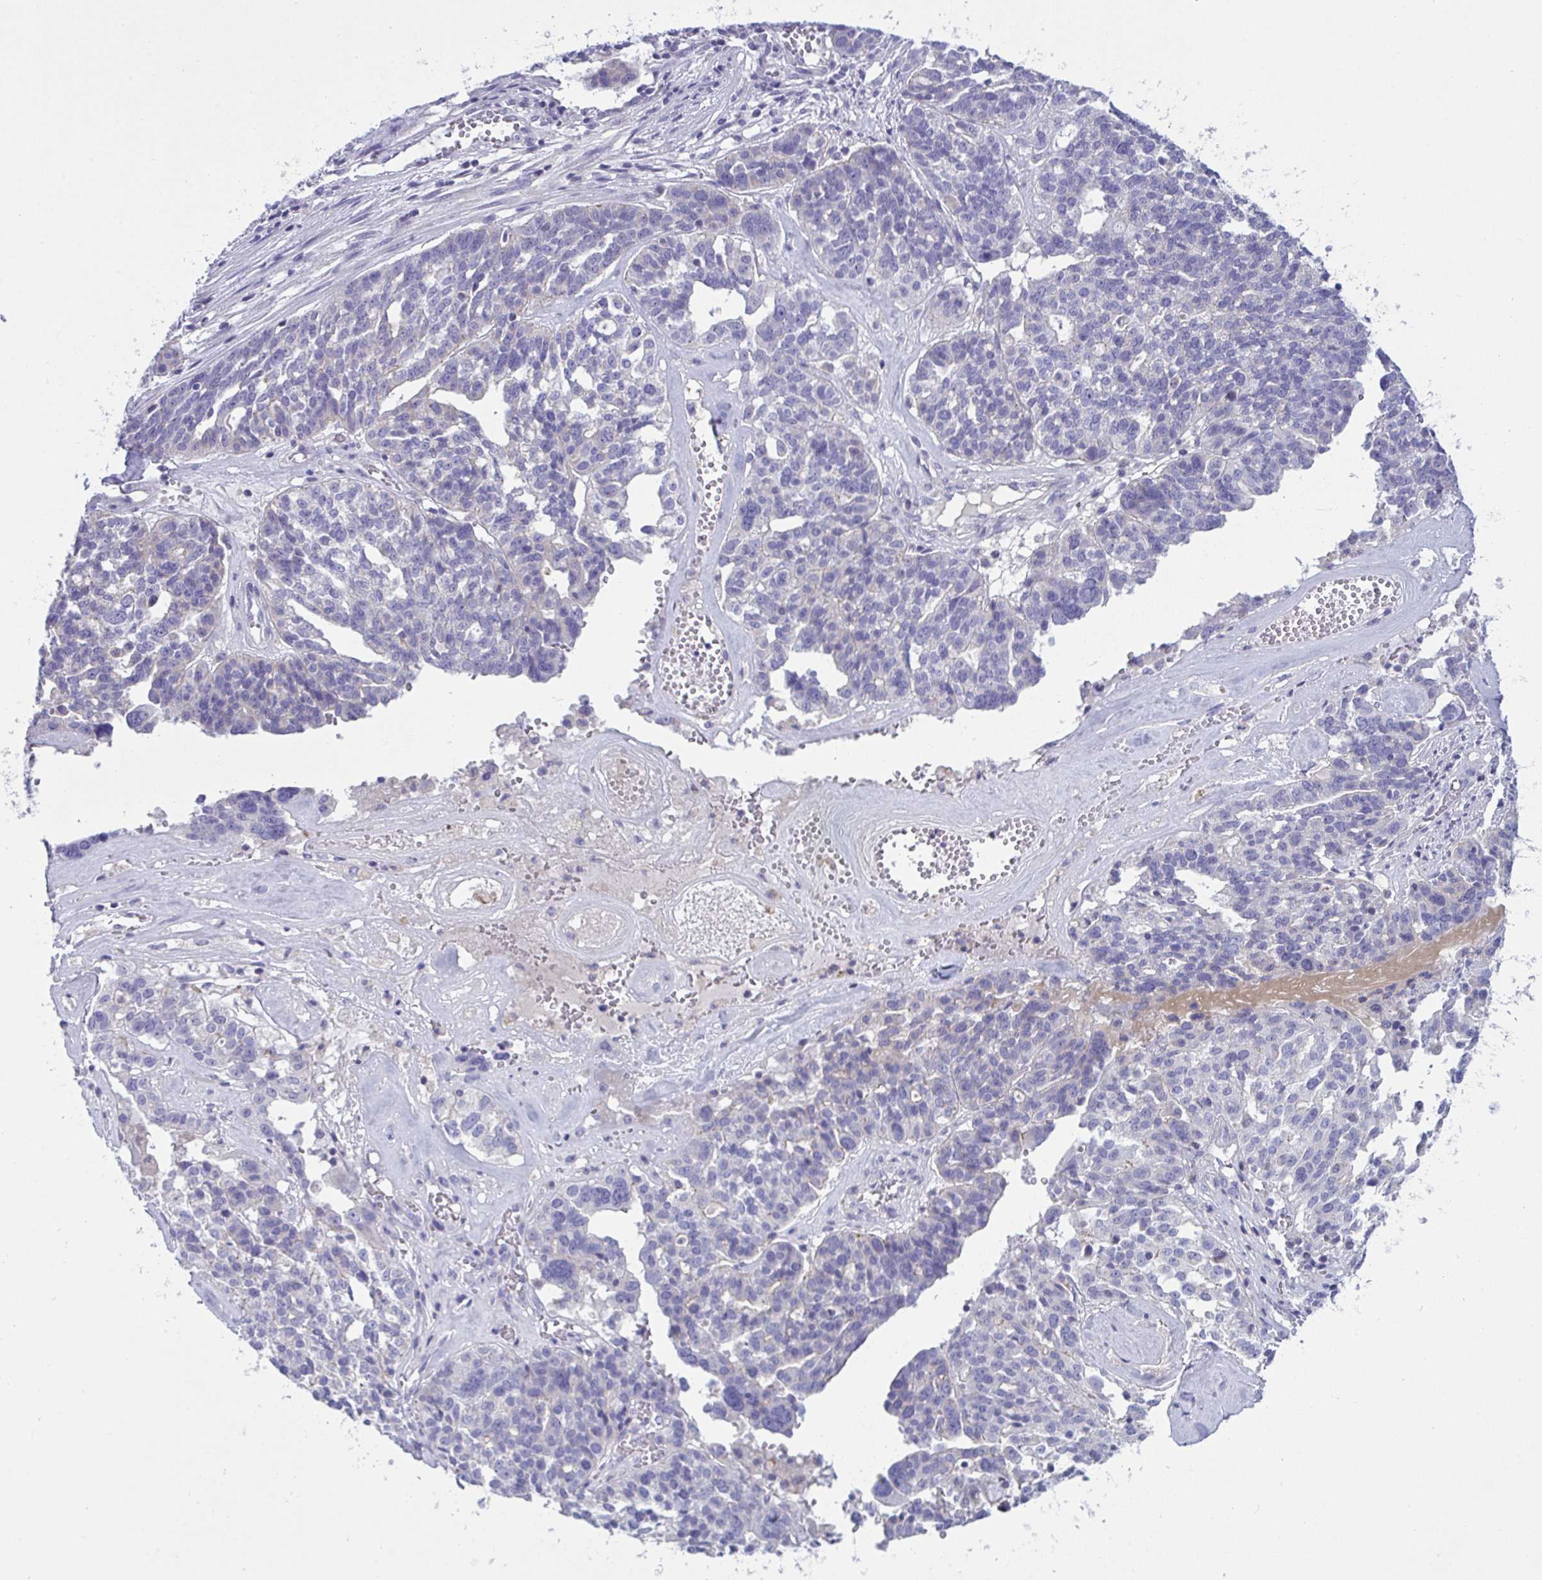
{"staining": {"intensity": "negative", "quantity": "none", "location": "none"}, "tissue": "ovarian cancer", "cell_type": "Tumor cells", "image_type": "cancer", "snomed": [{"axis": "morphology", "description": "Cystadenocarcinoma, serous, NOS"}, {"axis": "topography", "description": "Ovary"}], "caption": "Immunohistochemistry (IHC) of ovarian cancer exhibits no staining in tumor cells.", "gene": "PLA2G12B", "patient": {"sex": "female", "age": 59}}